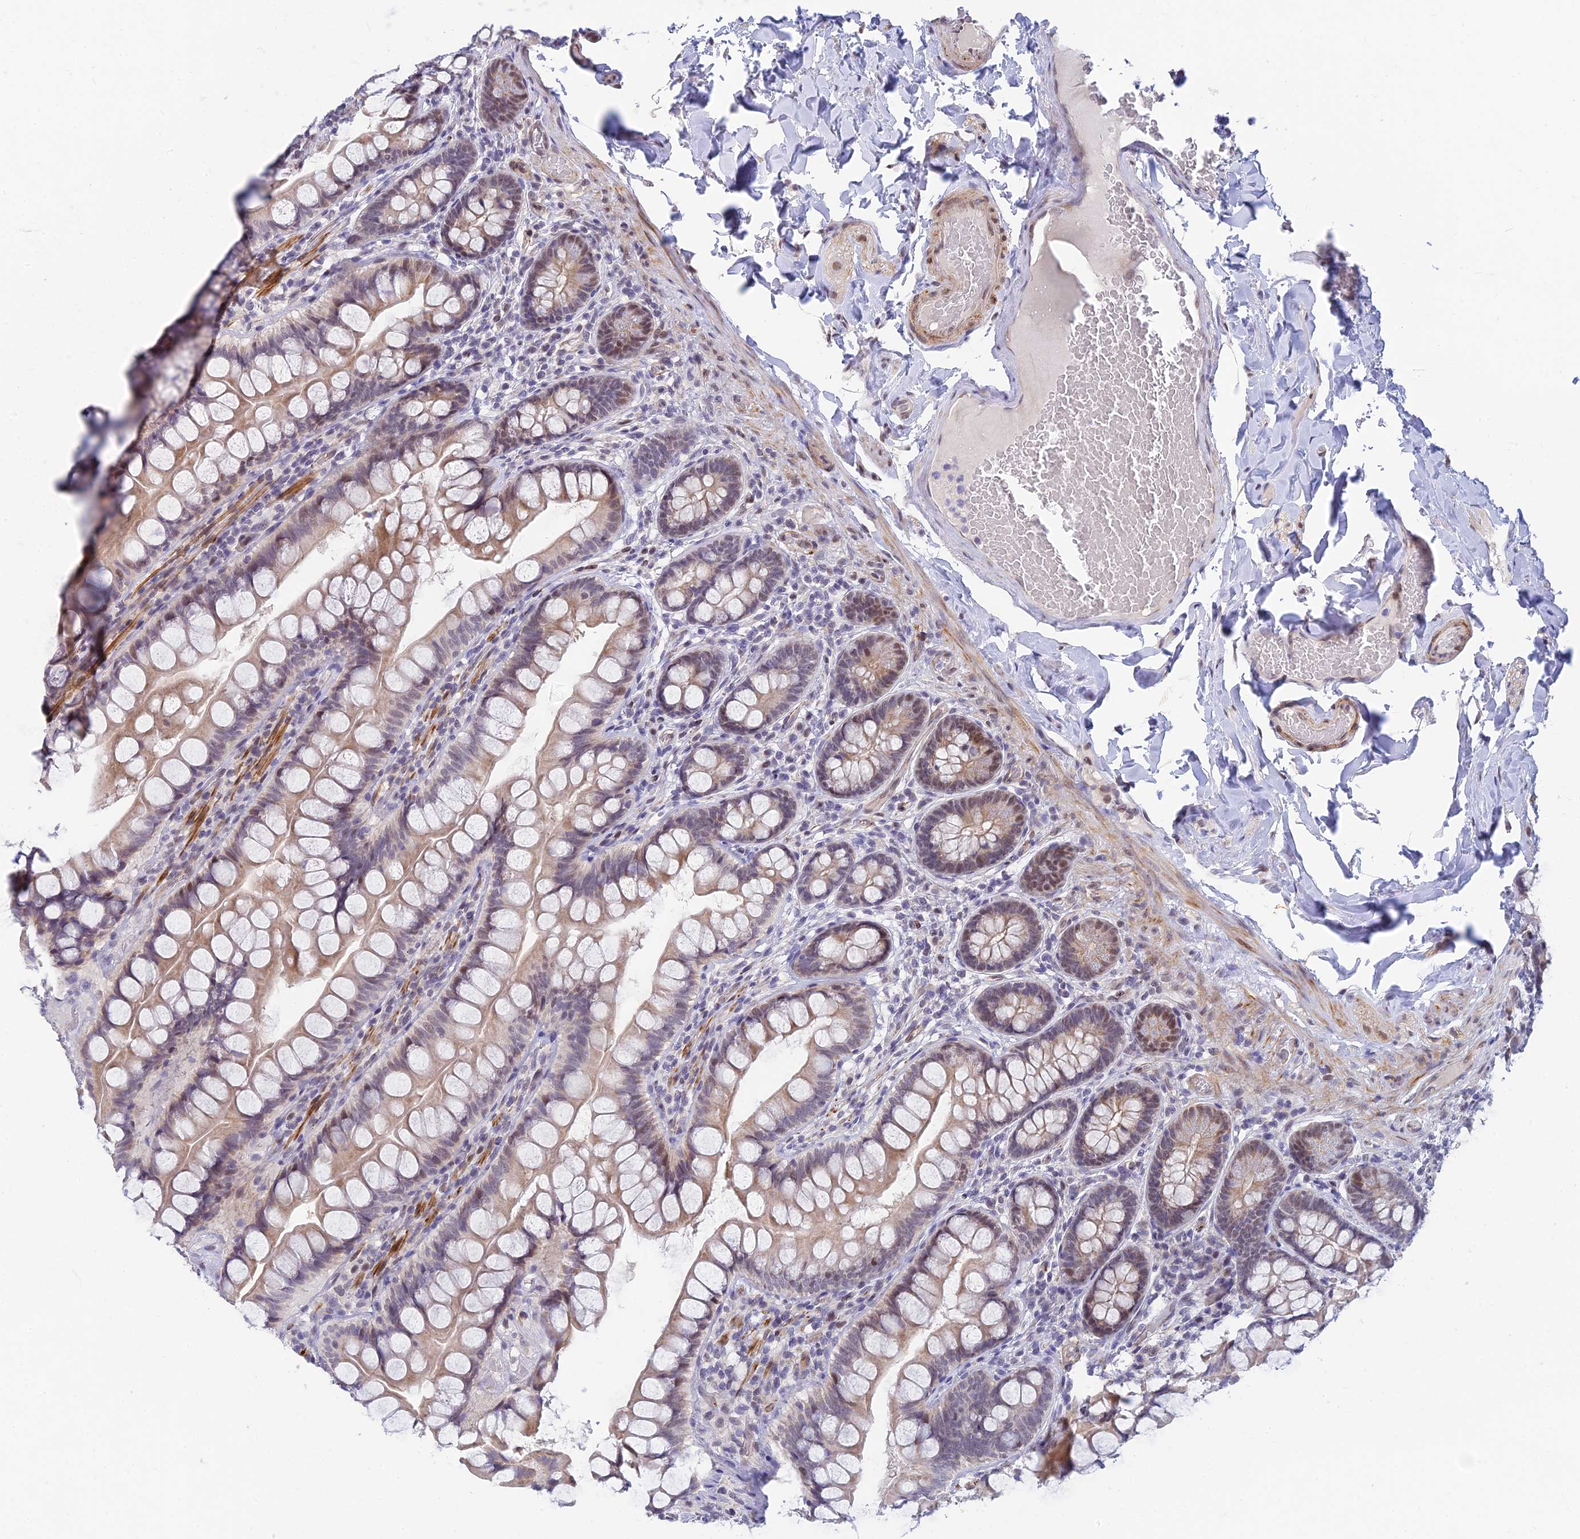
{"staining": {"intensity": "moderate", "quantity": "25%-75%", "location": "cytoplasmic/membranous,nuclear"}, "tissue": "small intestine", "cell_type": "Glandular cells", "image_type": "normal", "snomed": [{"axis": "morphology", "description": "Normal tissue, NOS"}, {"axis": "topography", "description": "Small intestine"}], "caption": "Immunohistochemistry (DAB) staining of normal human small intestine exhibits moderate cytoplasmic/membranous,nuclear protein positivity in about 25%-75% of glandular cells.", "gene": "CLK4", "patient": {"sex": "male", "age": 70}}